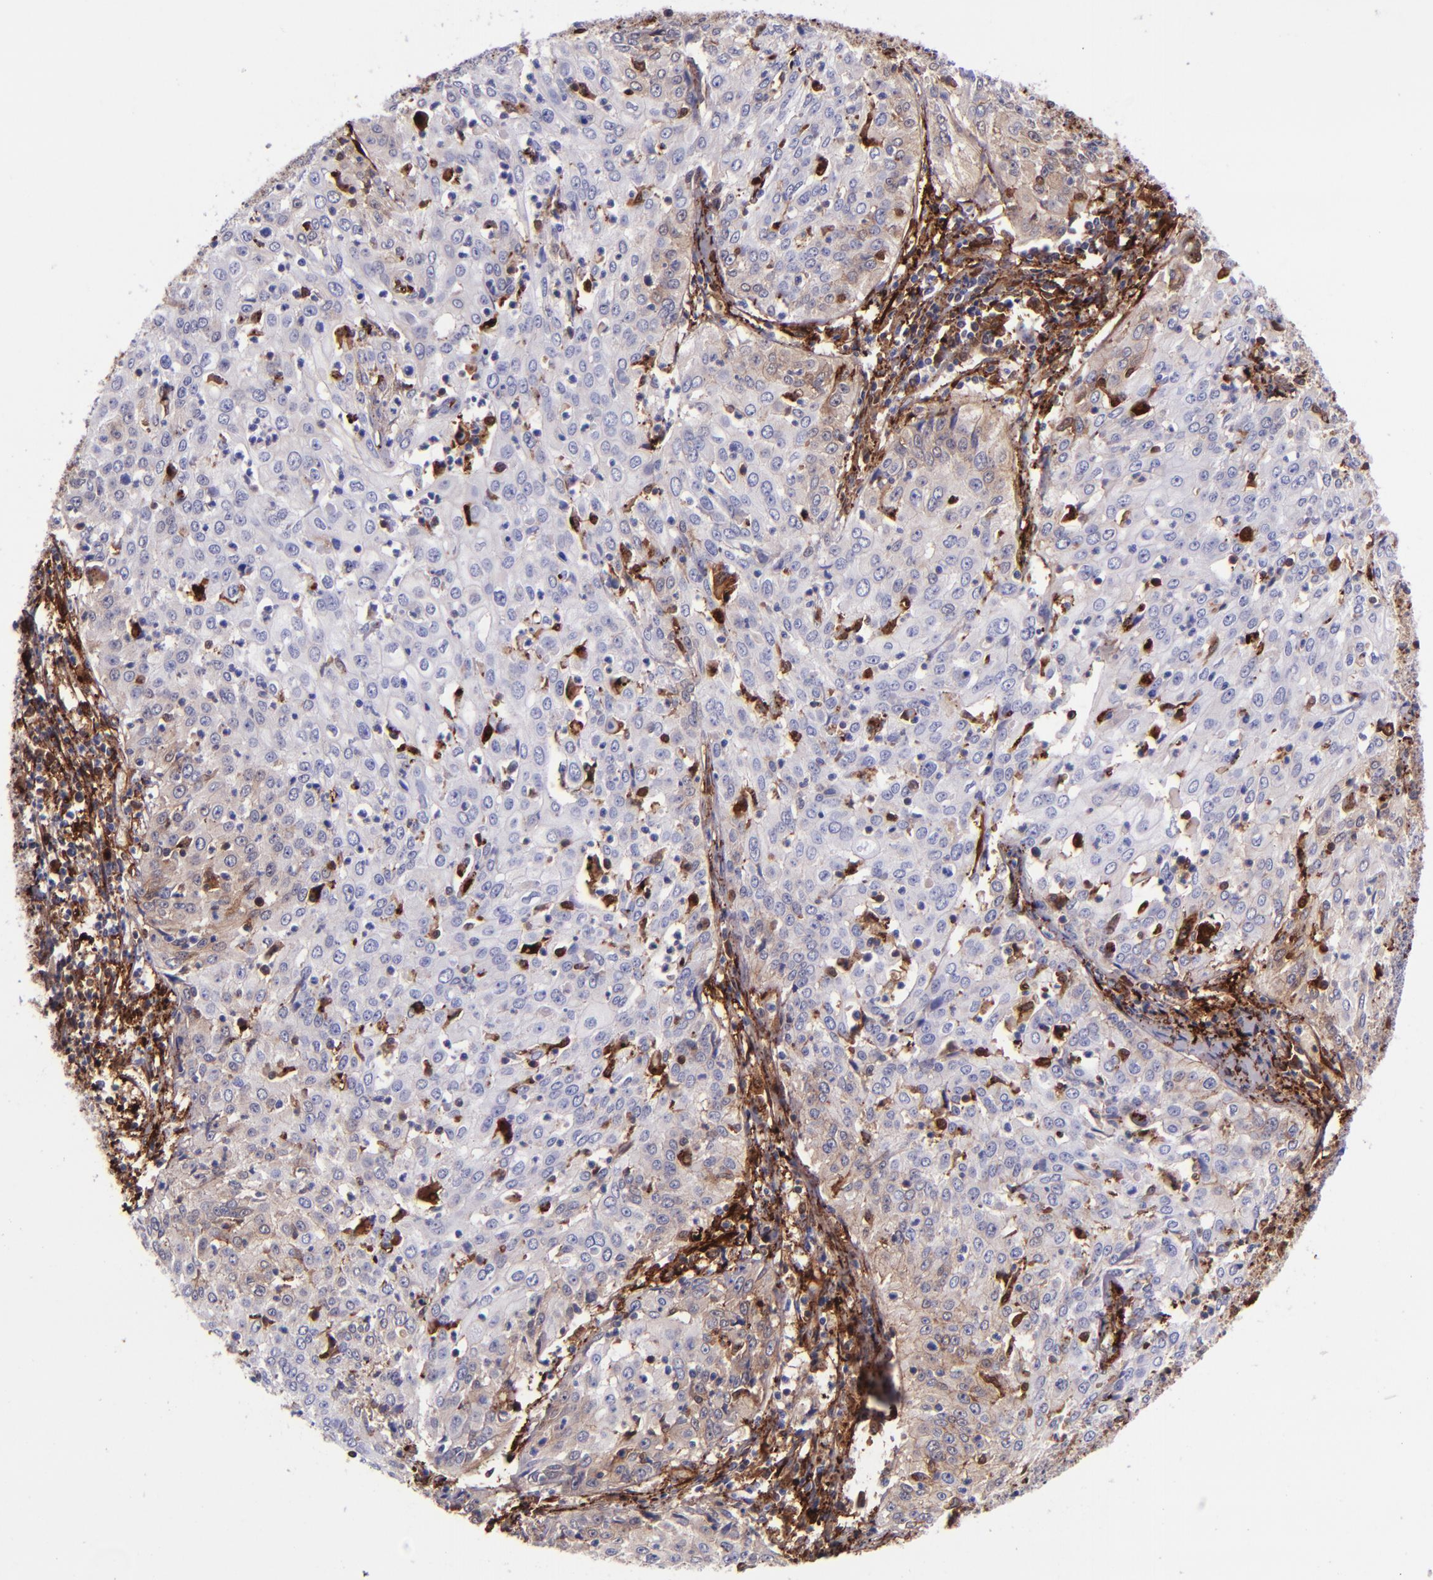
{"staining": {"intensity": "weak", "quantity": "<25%", "location": "cytoplasmic/membranous"}, "tissue": "cervical cancer", "cell_type": "Tumor cells", "image_type": "cancer", "snomed": [{"axis": "morphology", "description": "Squamous cell carcinoma, NOS"}, {"axis": "topography", "description": "Cervix"}], "caption": "The micrograph exhibits no staining of tumor cells in cervical squamous cell carcinoma.", "gene": "LGALS1", "patient": {"sex": "female", "age": 39}}